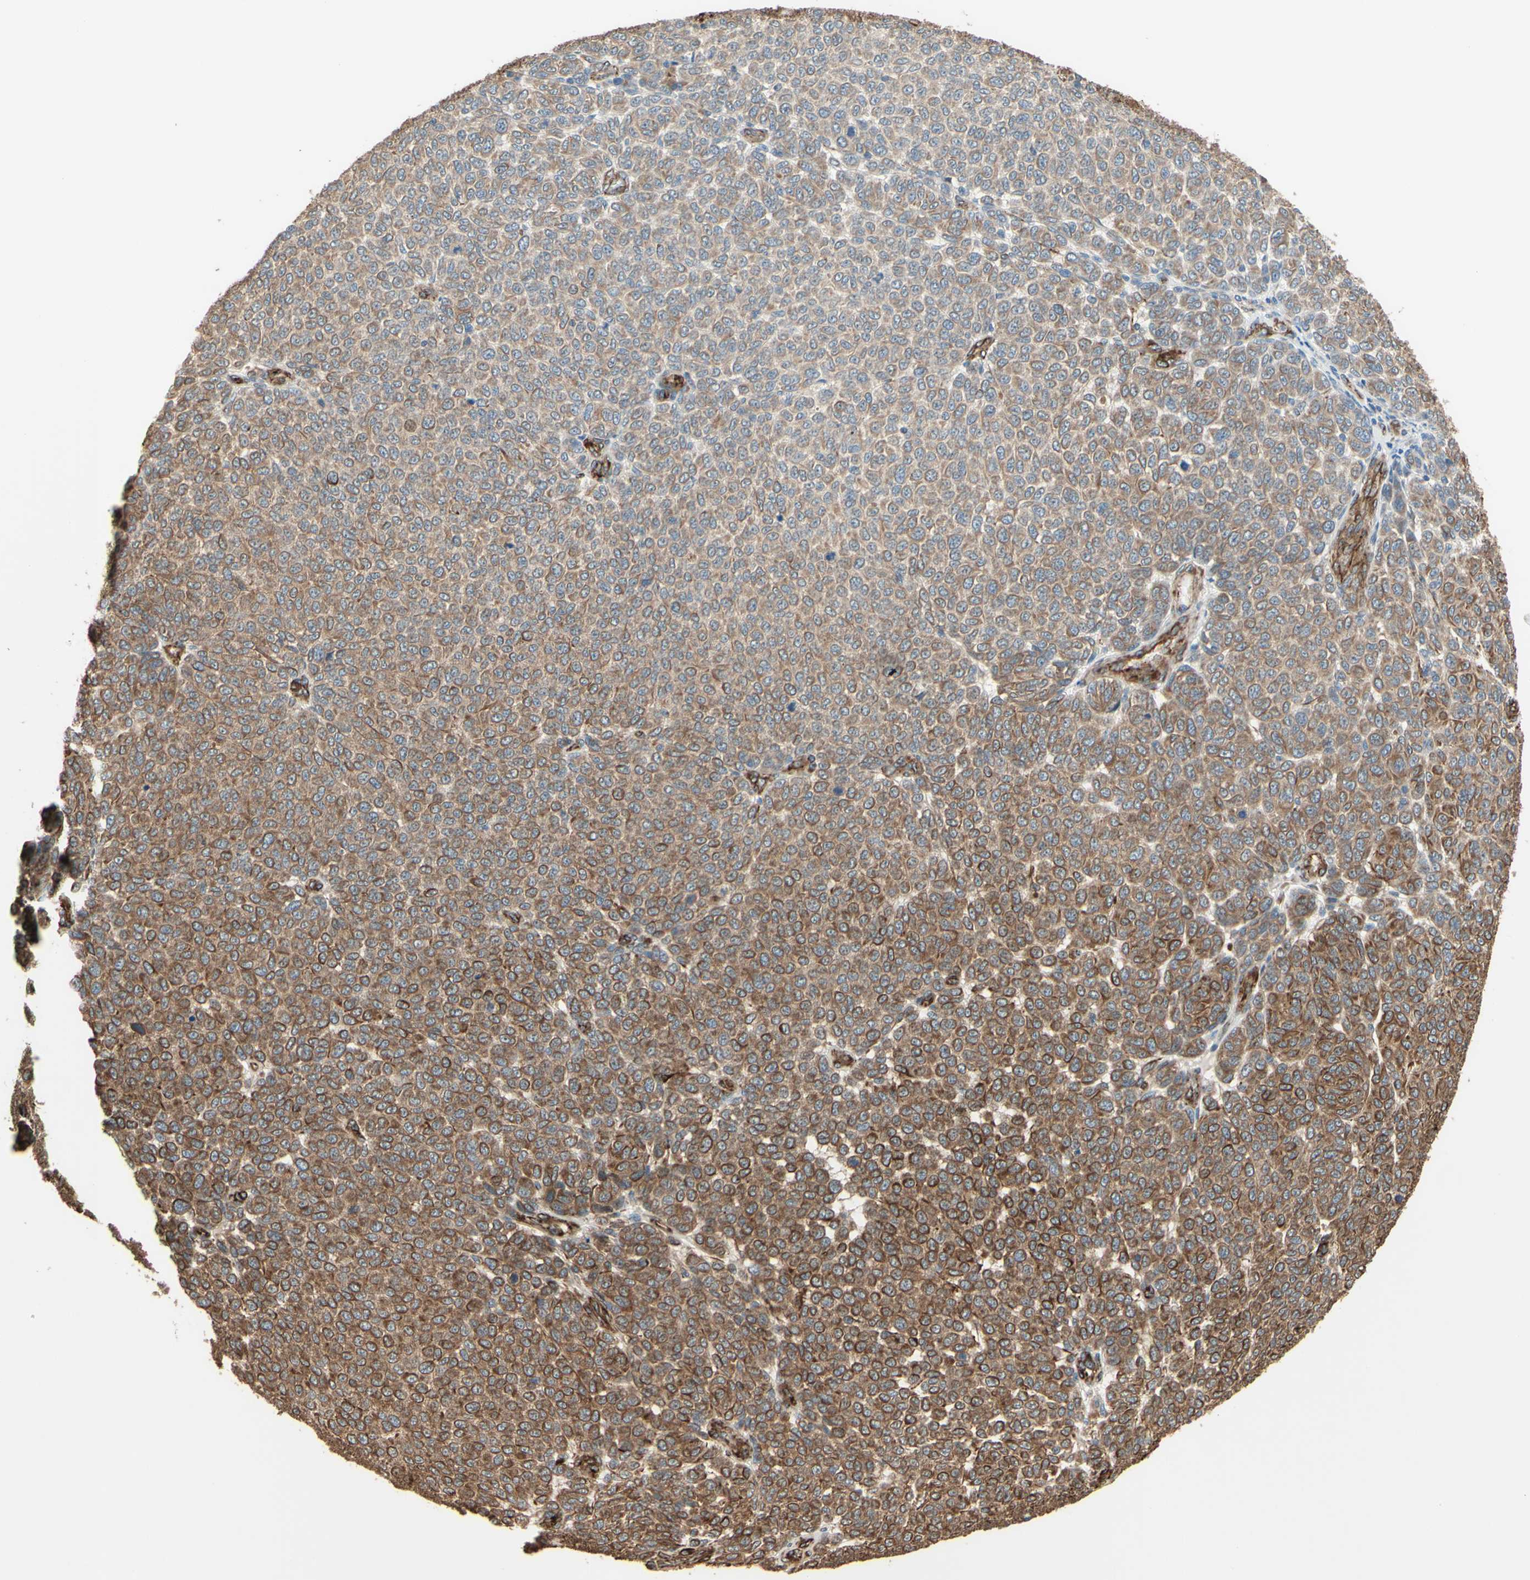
{"staining": {"intensity": "moderate", "quantity": ">75%", "location": "cytoplasmic/membranous"}, "tissue": "melanoma", "cell_type": "Tumor cells", "image_type": "cancer", "snomed": [{"axis": "morphology", "description": "Malignant melanoma, NOS"}, {"axis": "topography", "description": "Skin"}], "caption": "DAB immunohistochemical staining of human malignant melanoma reveals moderate cytoplasmic/membranous protein staining in approximately >75% of tumor cells.", "gene": "TRAF2", "patient": {"sex": "male", "age": 59}}